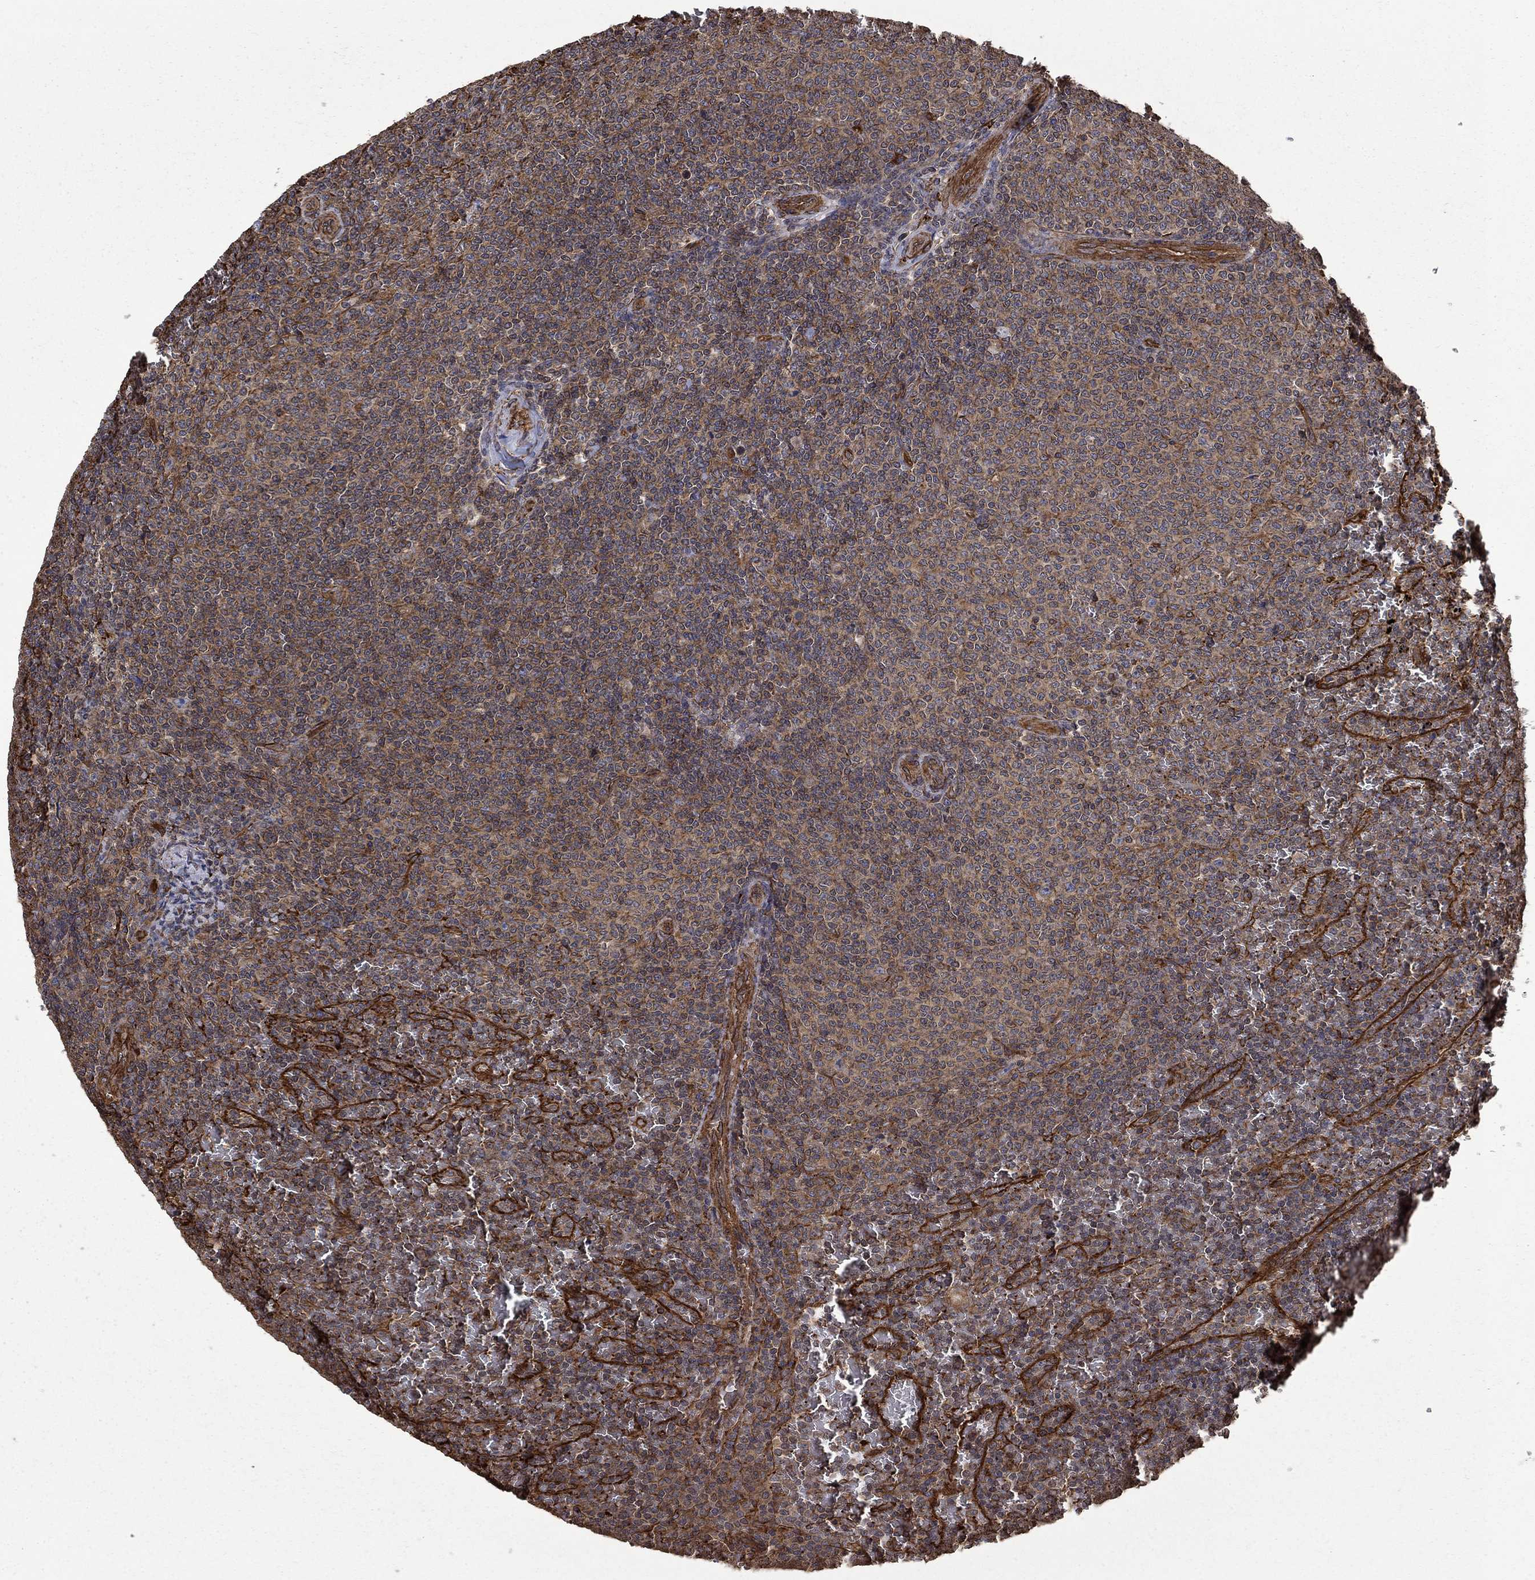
{"staining": {"intensity": "moderate", "quantity": "25%-75%", "location": "cytoplasmic/membranous"}, "tissue": "lymphoma", "cell_type": "Tumor cells", "image_type": "cancer", "snomed": [{"axis": "morphology", "description": "Malignant lymphoma, non-Hodgkin's type, Low grade"}, {"axis": "topography", "description": "Spleen"}], "caption": "An image of low-grade malignant lymphoma, non-Hodgkin's type stained for a protein displays moderate cytoplasmic/membranous brown staining in tumor cells.", "gene": "CUTC", "patient": {"sex": "female", "age": 77}}